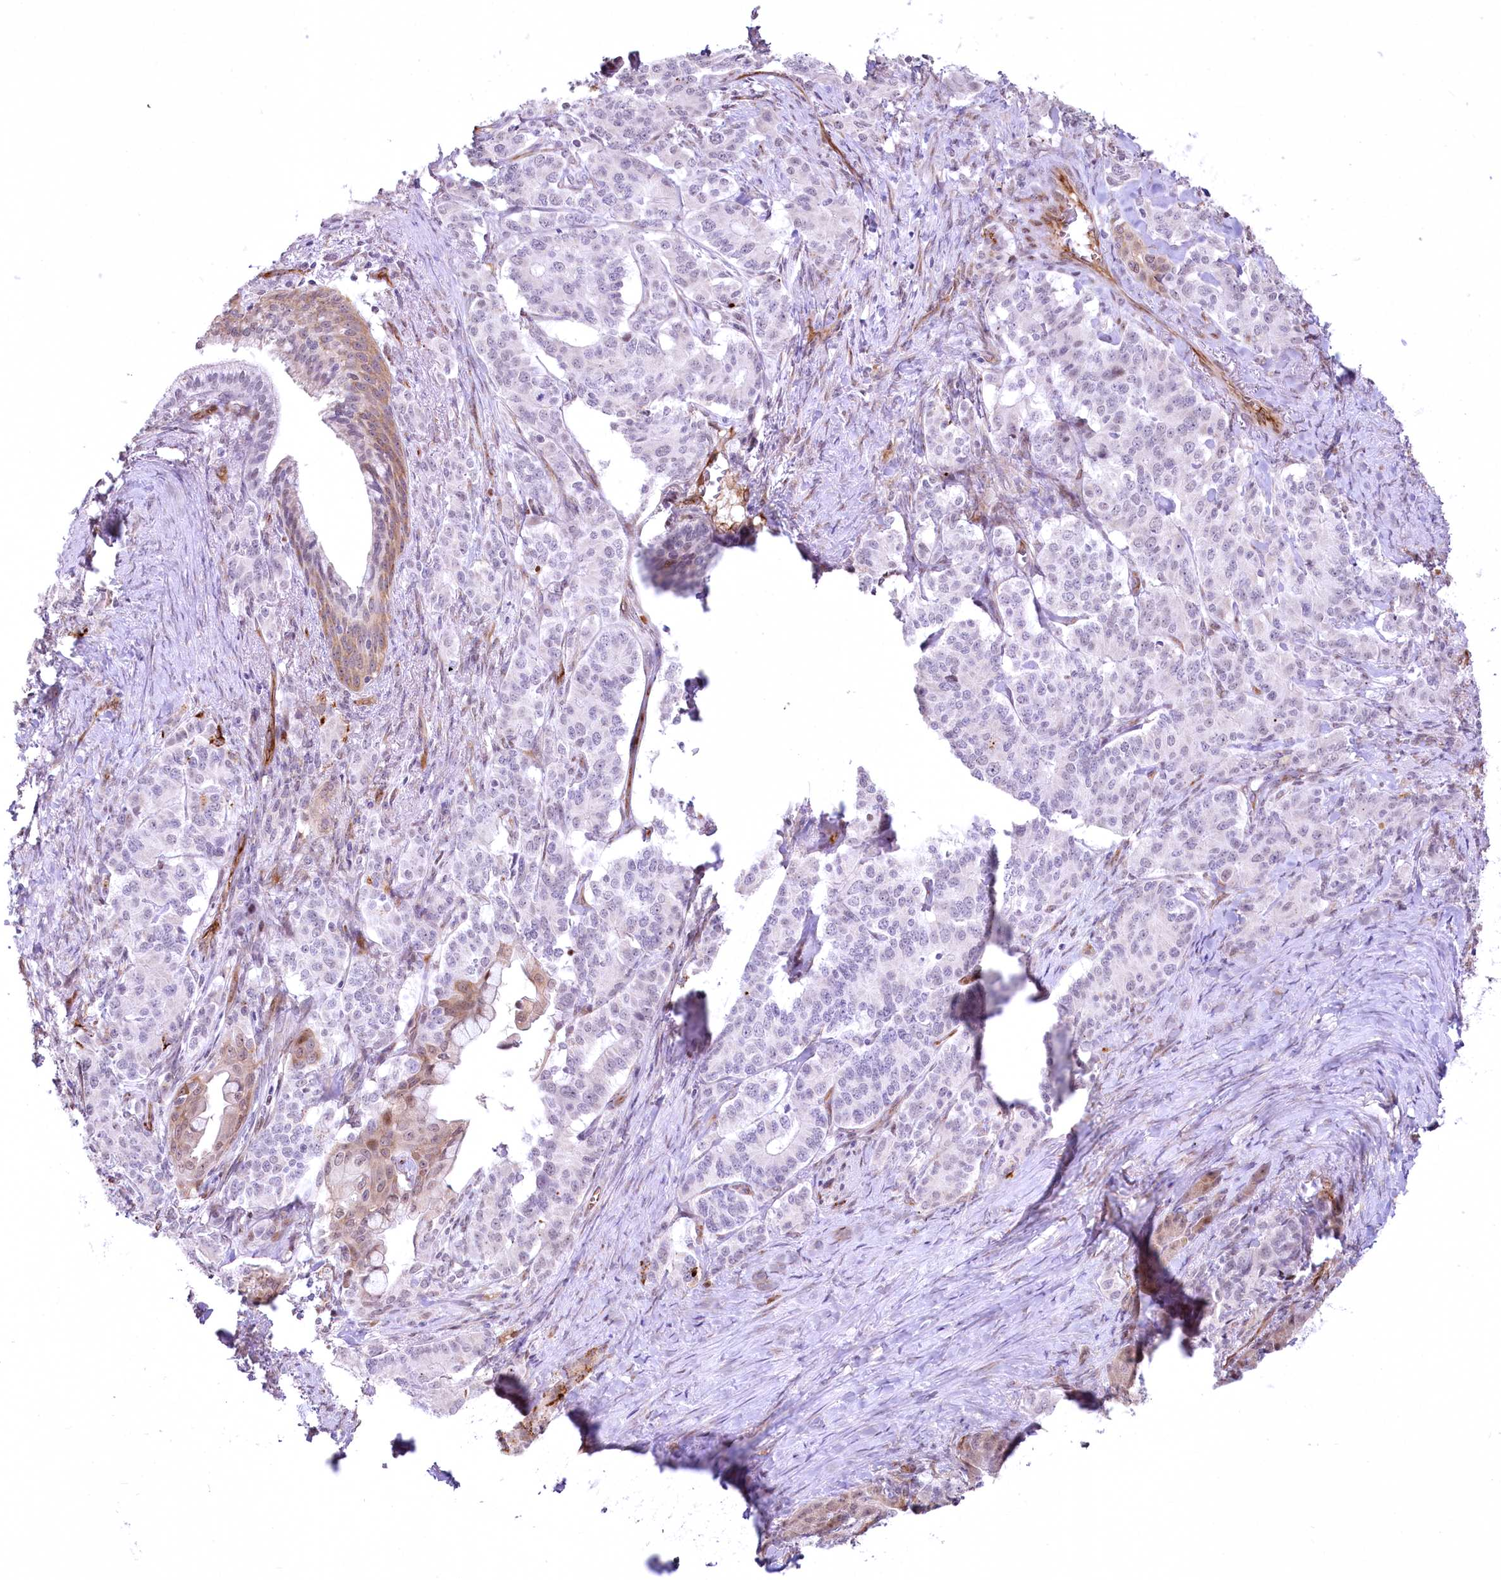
{"staining": {"intensity": "negative", "quantity": "none", "location": "none"}, "tissue": "pancreatic cancer", "cell_type": "Tumor cells", "image_type": "cancer", "snomed": [{"axis": "morphology", "description": "Adenocarcinoma, NOS"}, {"axis": "topography", "description": "Pancreas"}], "caption": "There is no significant staining in tumor cells of pancreatic cancer (adenocarcinoma).", "gene": "YBX3", "patient": {"sex": "female", "age": 74}}